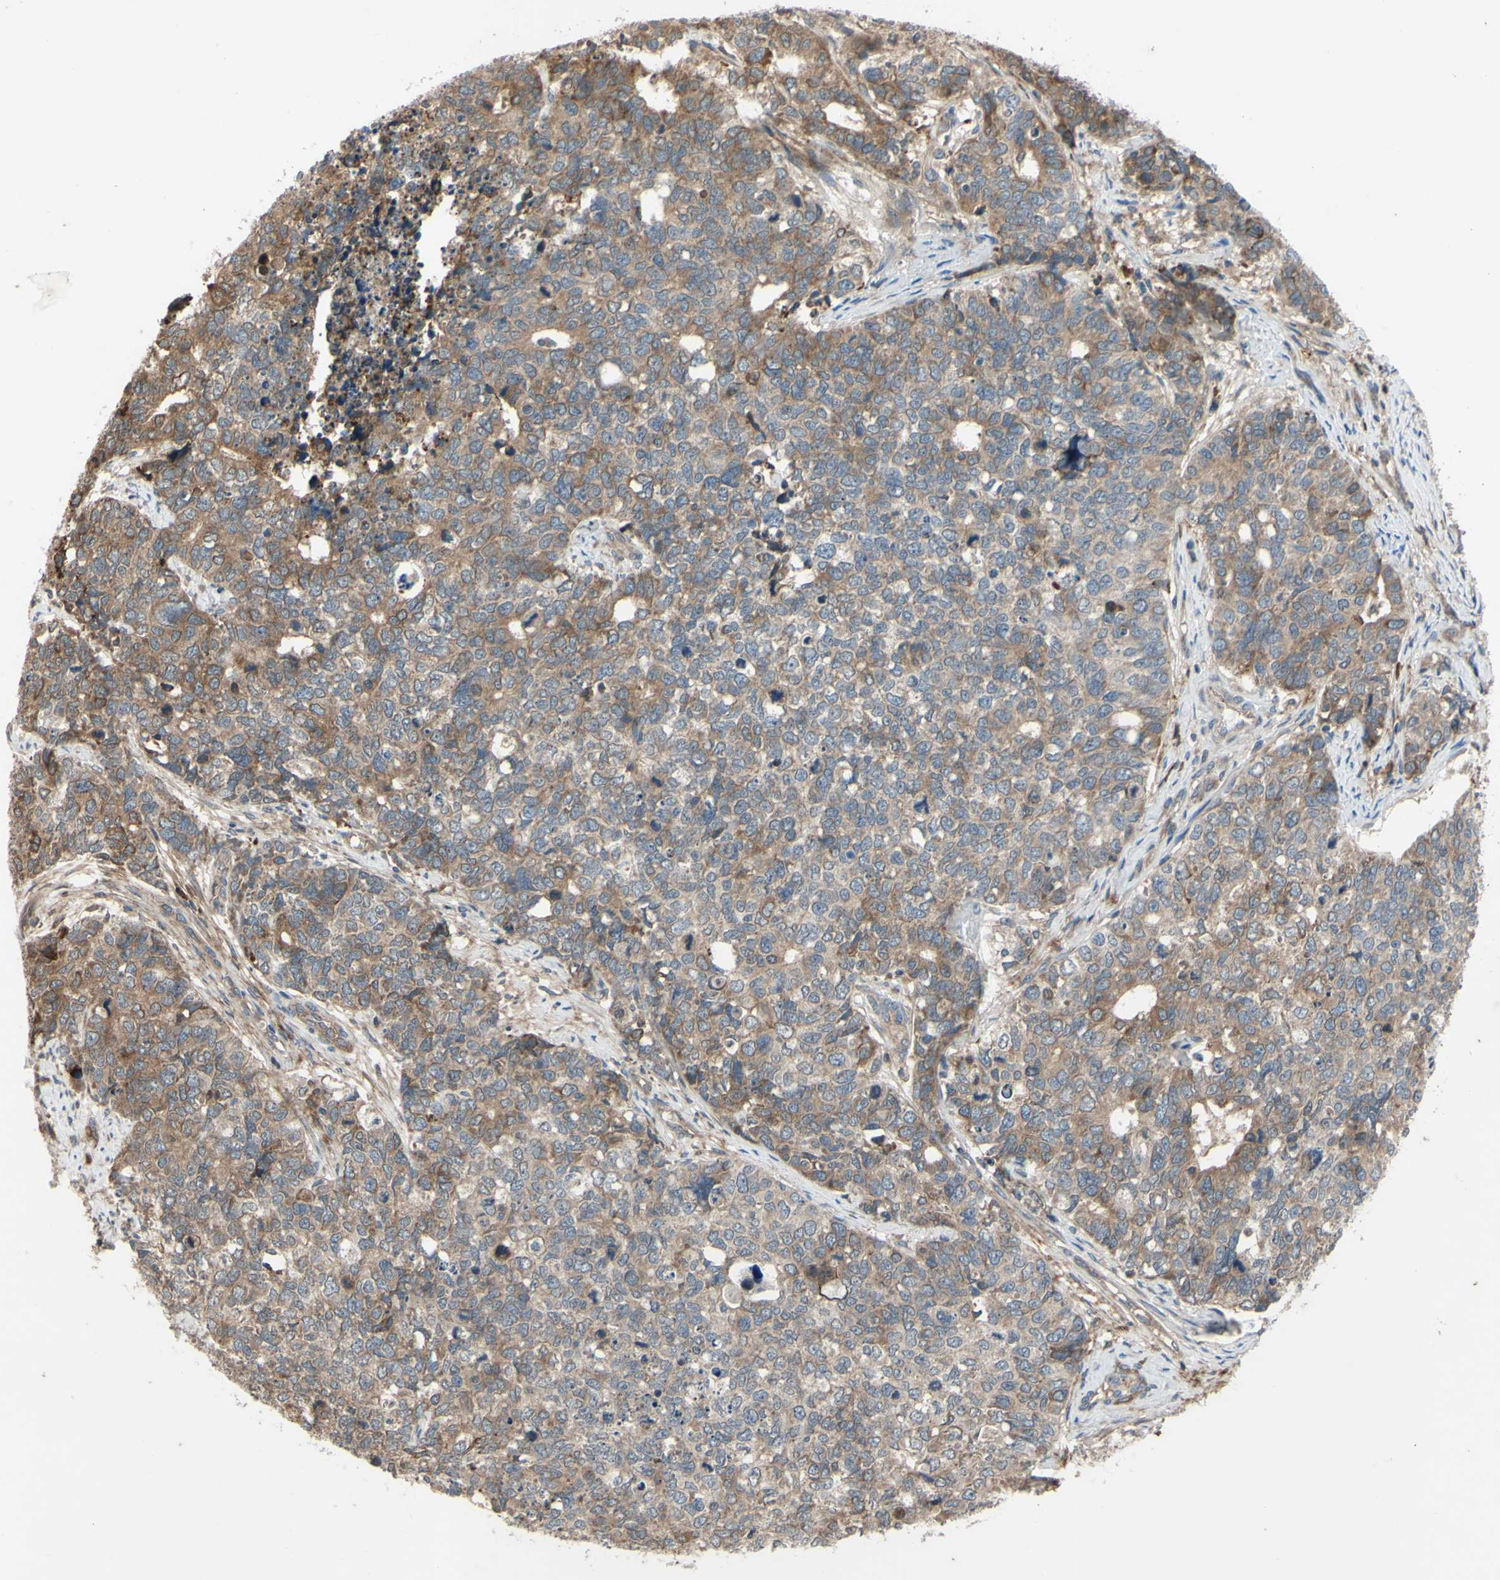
{"staining": {"intensity": "moderate", "quantity": "25%-75%", "location": "cytoplasmic/membranous"}, "tissue": "cervical cancer", "cell_type": "Tumor cells", "image_type": "cancer", "snomed": [{"axis": "morphology", "description": "Squamous cell carcinoma, NOS"}, {"axis": "topography", "description": "Cervix"}], "caption": "A high-resolution histopathology image shows IHC staining of cervical cancer, which exhibits moderate cytoplasmic/membranous staining in about 25%-75% of tumor cells. (brown staining indicates protein expression, while blue staining denotes nuclei).", "gene": "XIAP", "patient": {"sex": "female", "age": 63}}